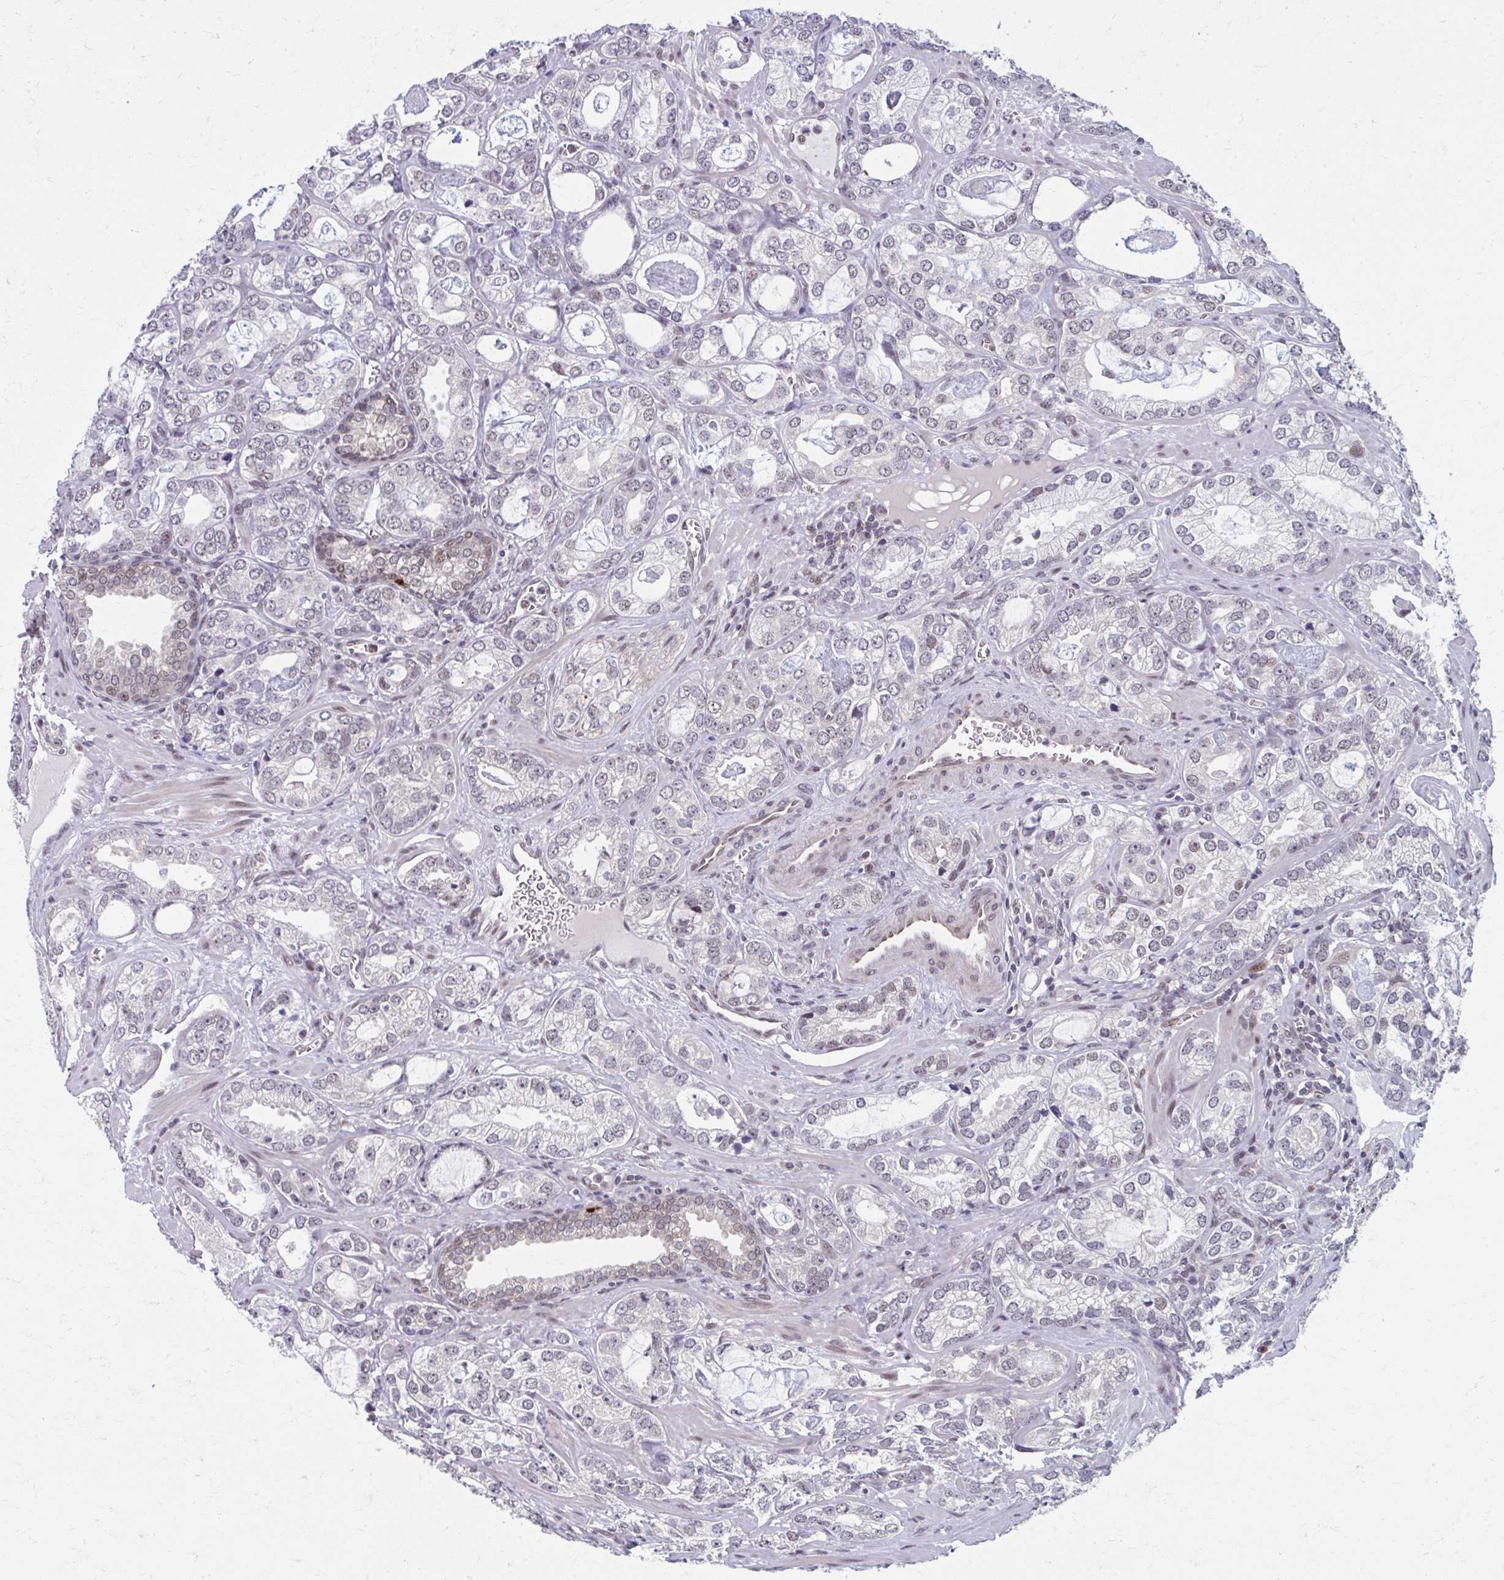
{"staining": {"intensity": "weak", "quantity": "25%-75%", "location": "nuclear"}, "tissue": "prostate cancer", "cell_type": "Tumor cells", "image_type": "cancer", "snomed": [{"axis": "morphology", "description": "Adenocarcinoma, Medium grade"}, {"axis": "topography", "description": "Prostate"}], "caption": "Tumor cells reveal low levels of weak nuclear expression in about 25%-75% of cells in prostate cancer (medium-grade adenocarcinoma). (Stains: DAB in brown, nuclei in blue, Microscopy: brightfield microscopy at high magnification).", "gene": "SETBP1", "patient": {"sex": "male", "age": 57}}